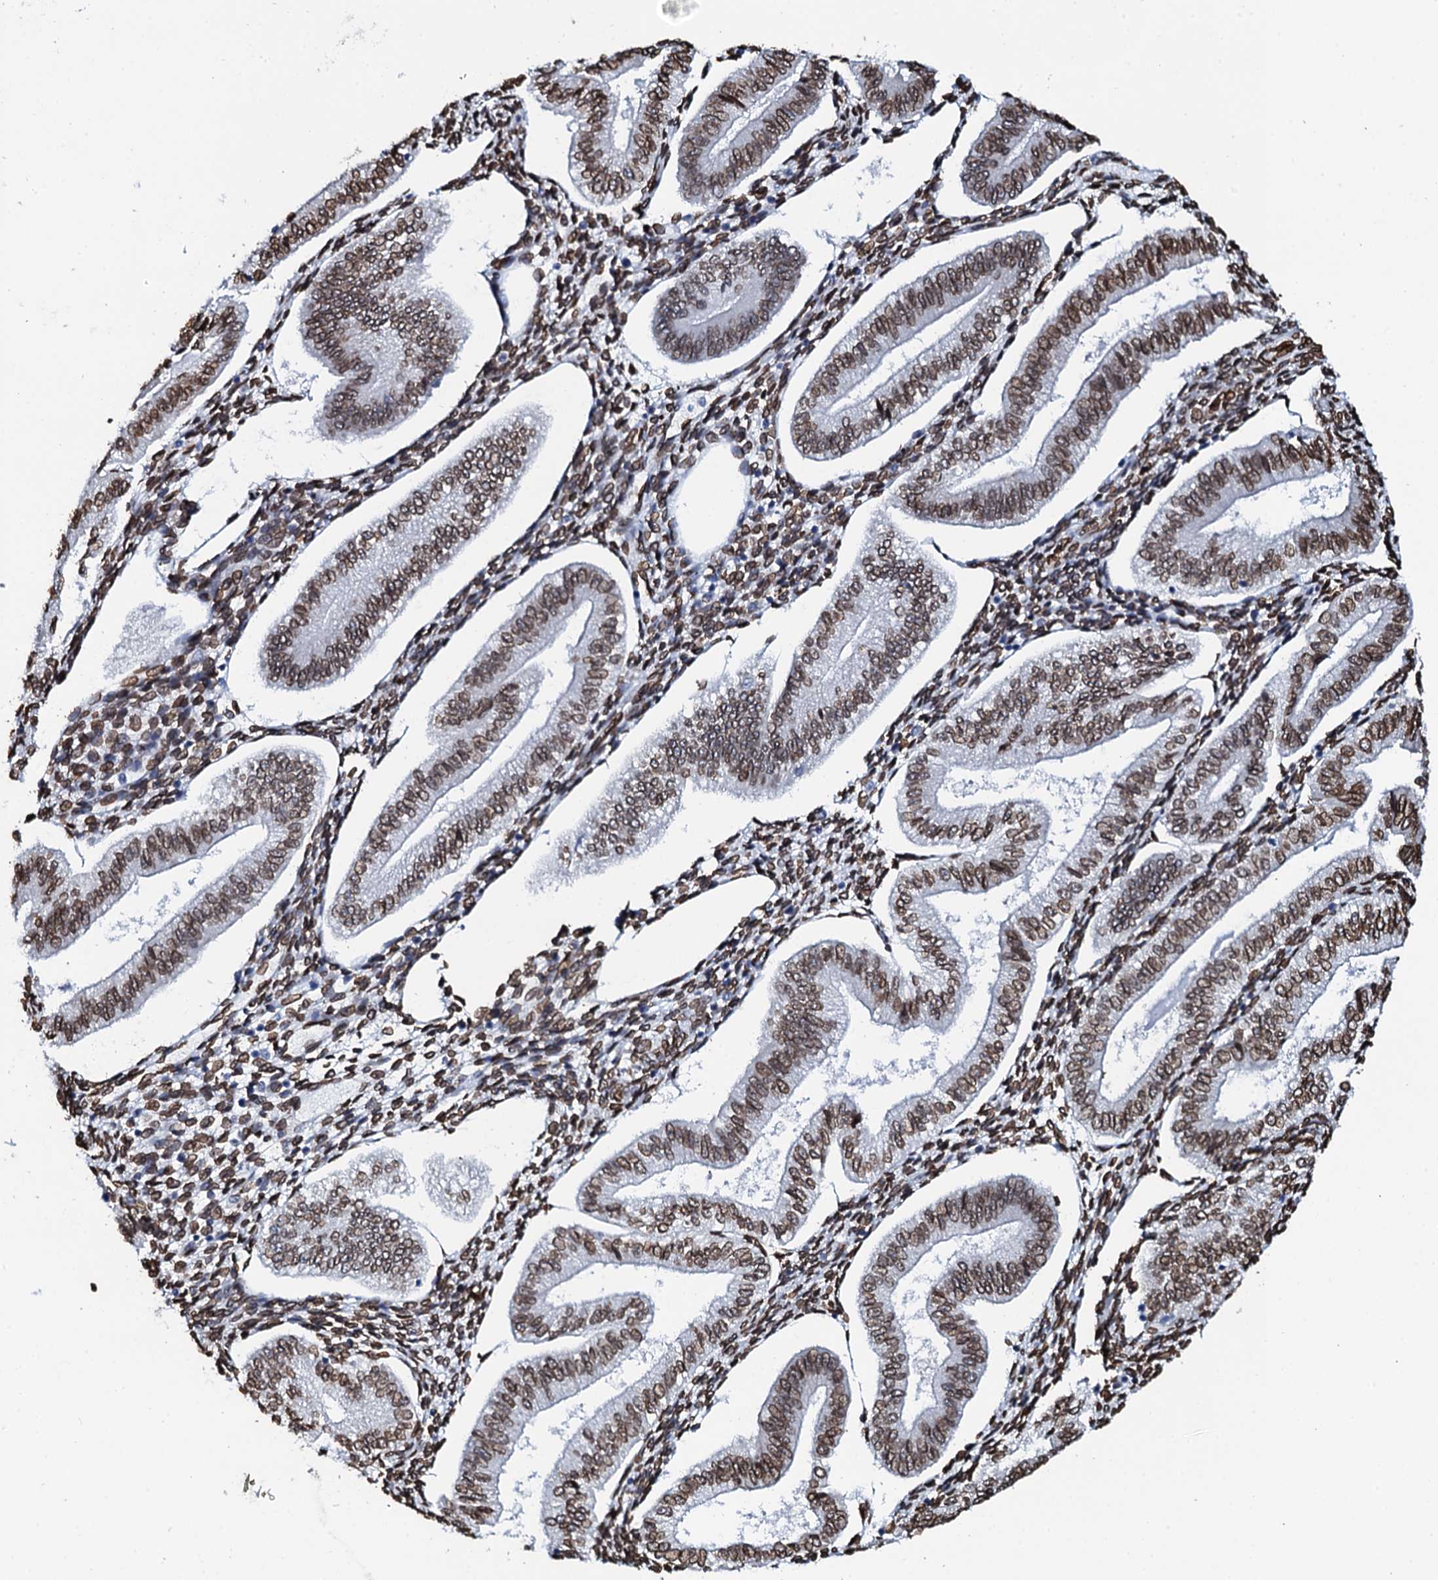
{"staining": {"intensity": "moderate", "quantity": ">75%", "location": "nuclear"}, "tissue": "endometrium", "cell_type": "Cells in endometrial stroma", "image_type": "normal", "snomed": [{"axis": "morphology", "description": "Normal tissue, NOS"}, {"axis": "topography", "description": "Endometrium"}], "caption": "A micrograph of human endometrium stained for a protein shows moderate nuclear brown staining in cells in endometrial stroma. The staining was performed using DAB, with brown indicating positive protein expression. Nuclei are stained blue with hematoxylin.", "gene": "KATNAL2", "patient": {"sex": "female", "age": 34}}